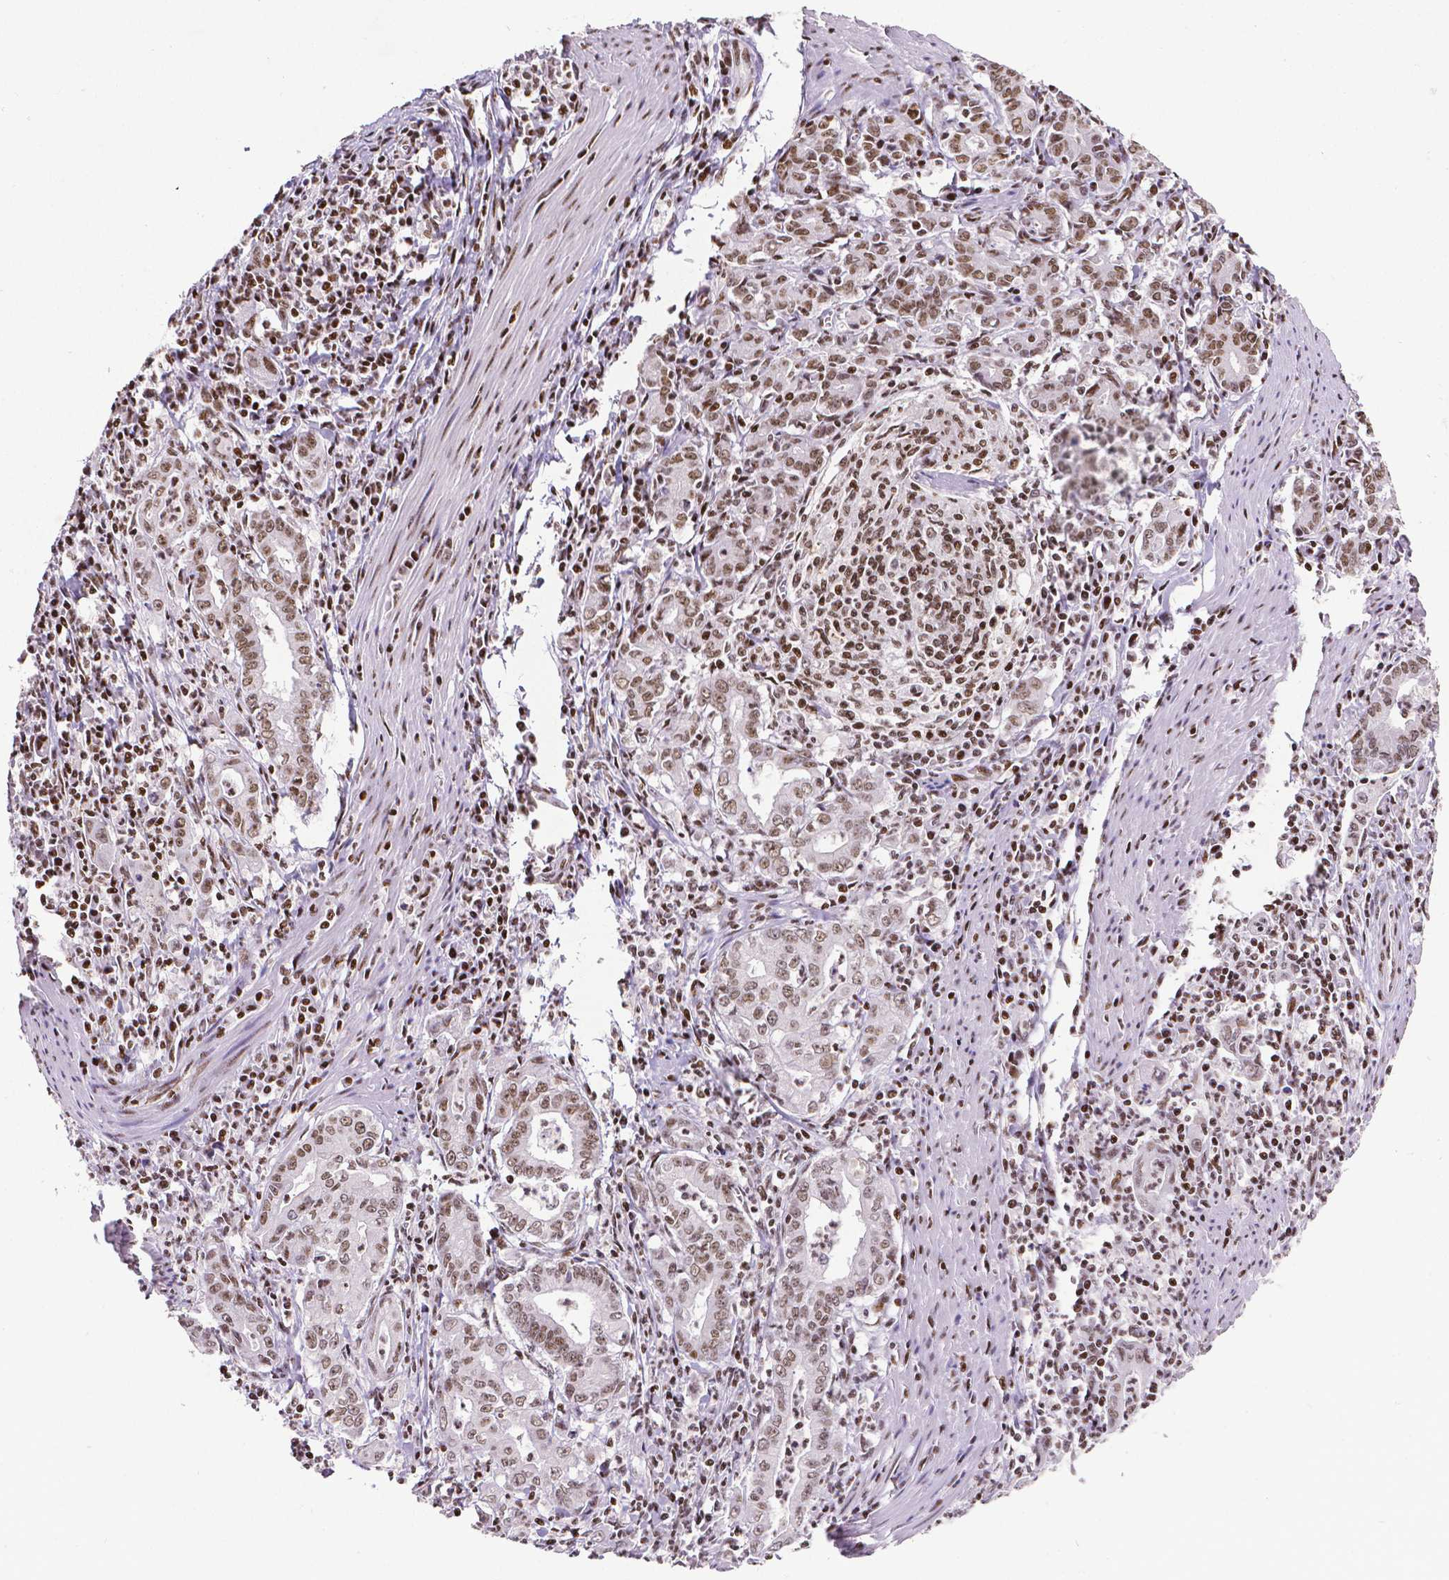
{"staining": {"intensity": "moderate", "quantity": ">75%", "location": "nuclear"}, "tissue": "stomach cancer", "cell_type": "Tumor cells", "image_type": "cancer", "snomed": [{"axis": "morphology", "description": "Adenocarcinoma, NOS"}, {"axis": "topography", "description": "Stomach, upper"}], "caption": "Moderate nuclear expression is appreciated in approximately >75% of tumor cells in stomach cancer (adenocarcinoma).", "gene": "CTCF", "patient": {"sex": "female", "age": 79}}